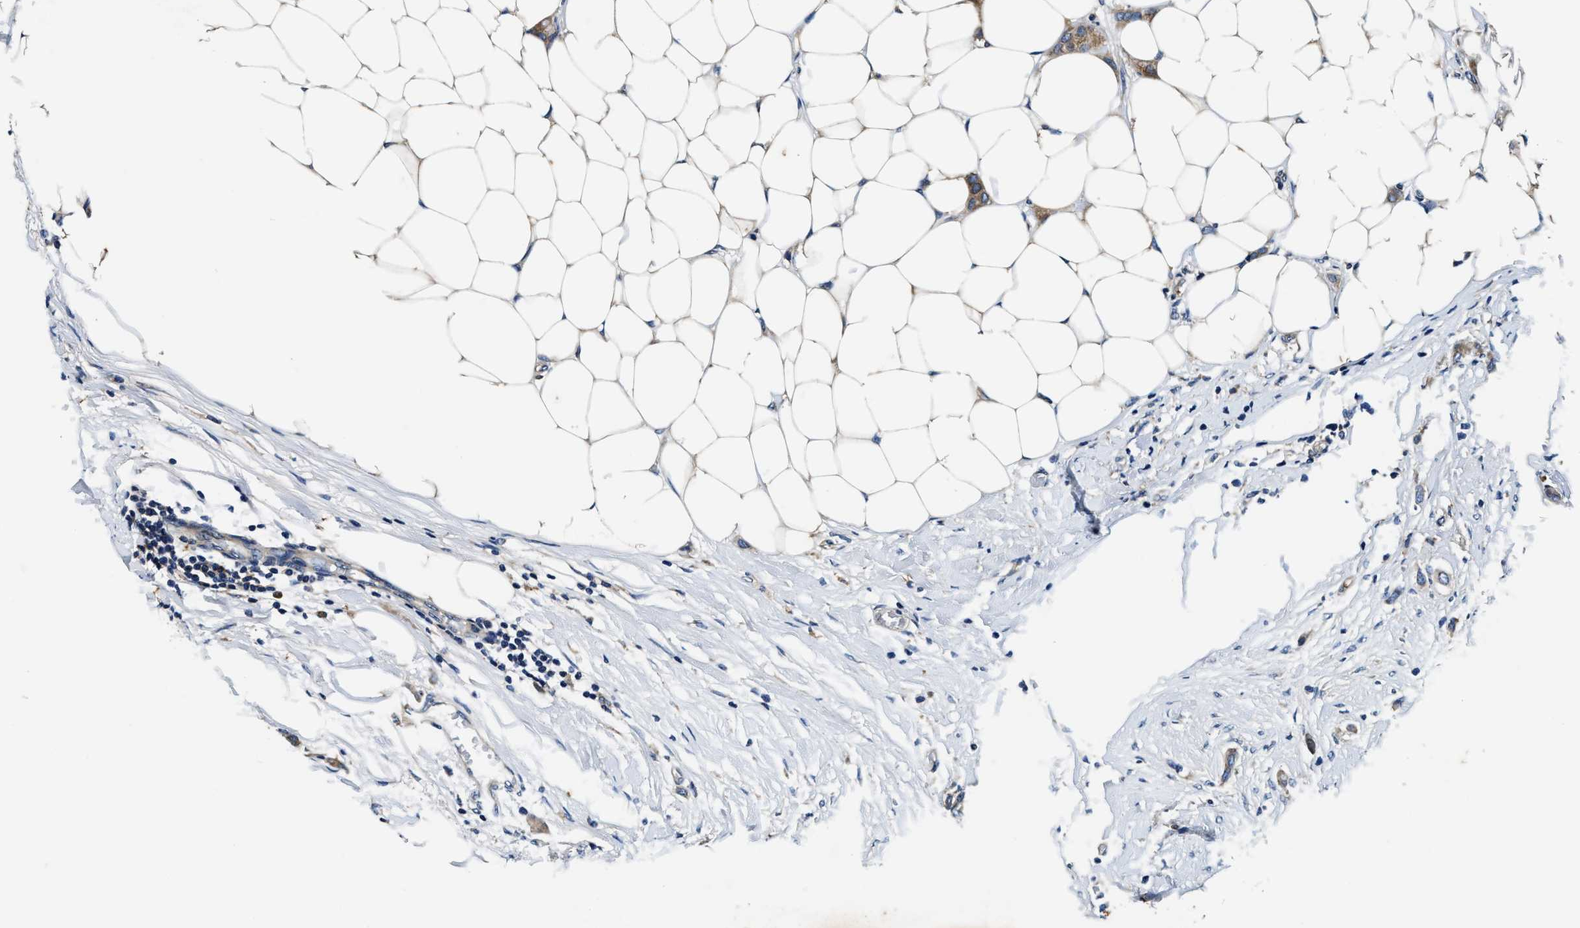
{"staining": {"intensity": "moderate", "quantity": ">75%", "location": "cytoplasmic/membranous"}, "tissue": "breast cancer", "cell_type": "Tumor cells", "image_type": "cancer", "snomed": [{"axis": "morphology", "description": "Lobular carcinoma"}, {"axis": "topography", "description": "Breast"}], "caption": "A brown stain shows moderate cytoplasmic/membranous staining of a protein in lobular carcinoma (breast) tumor cells.", "gene": "PI4KB", "patient": {"sex": "female", "age": 55}}